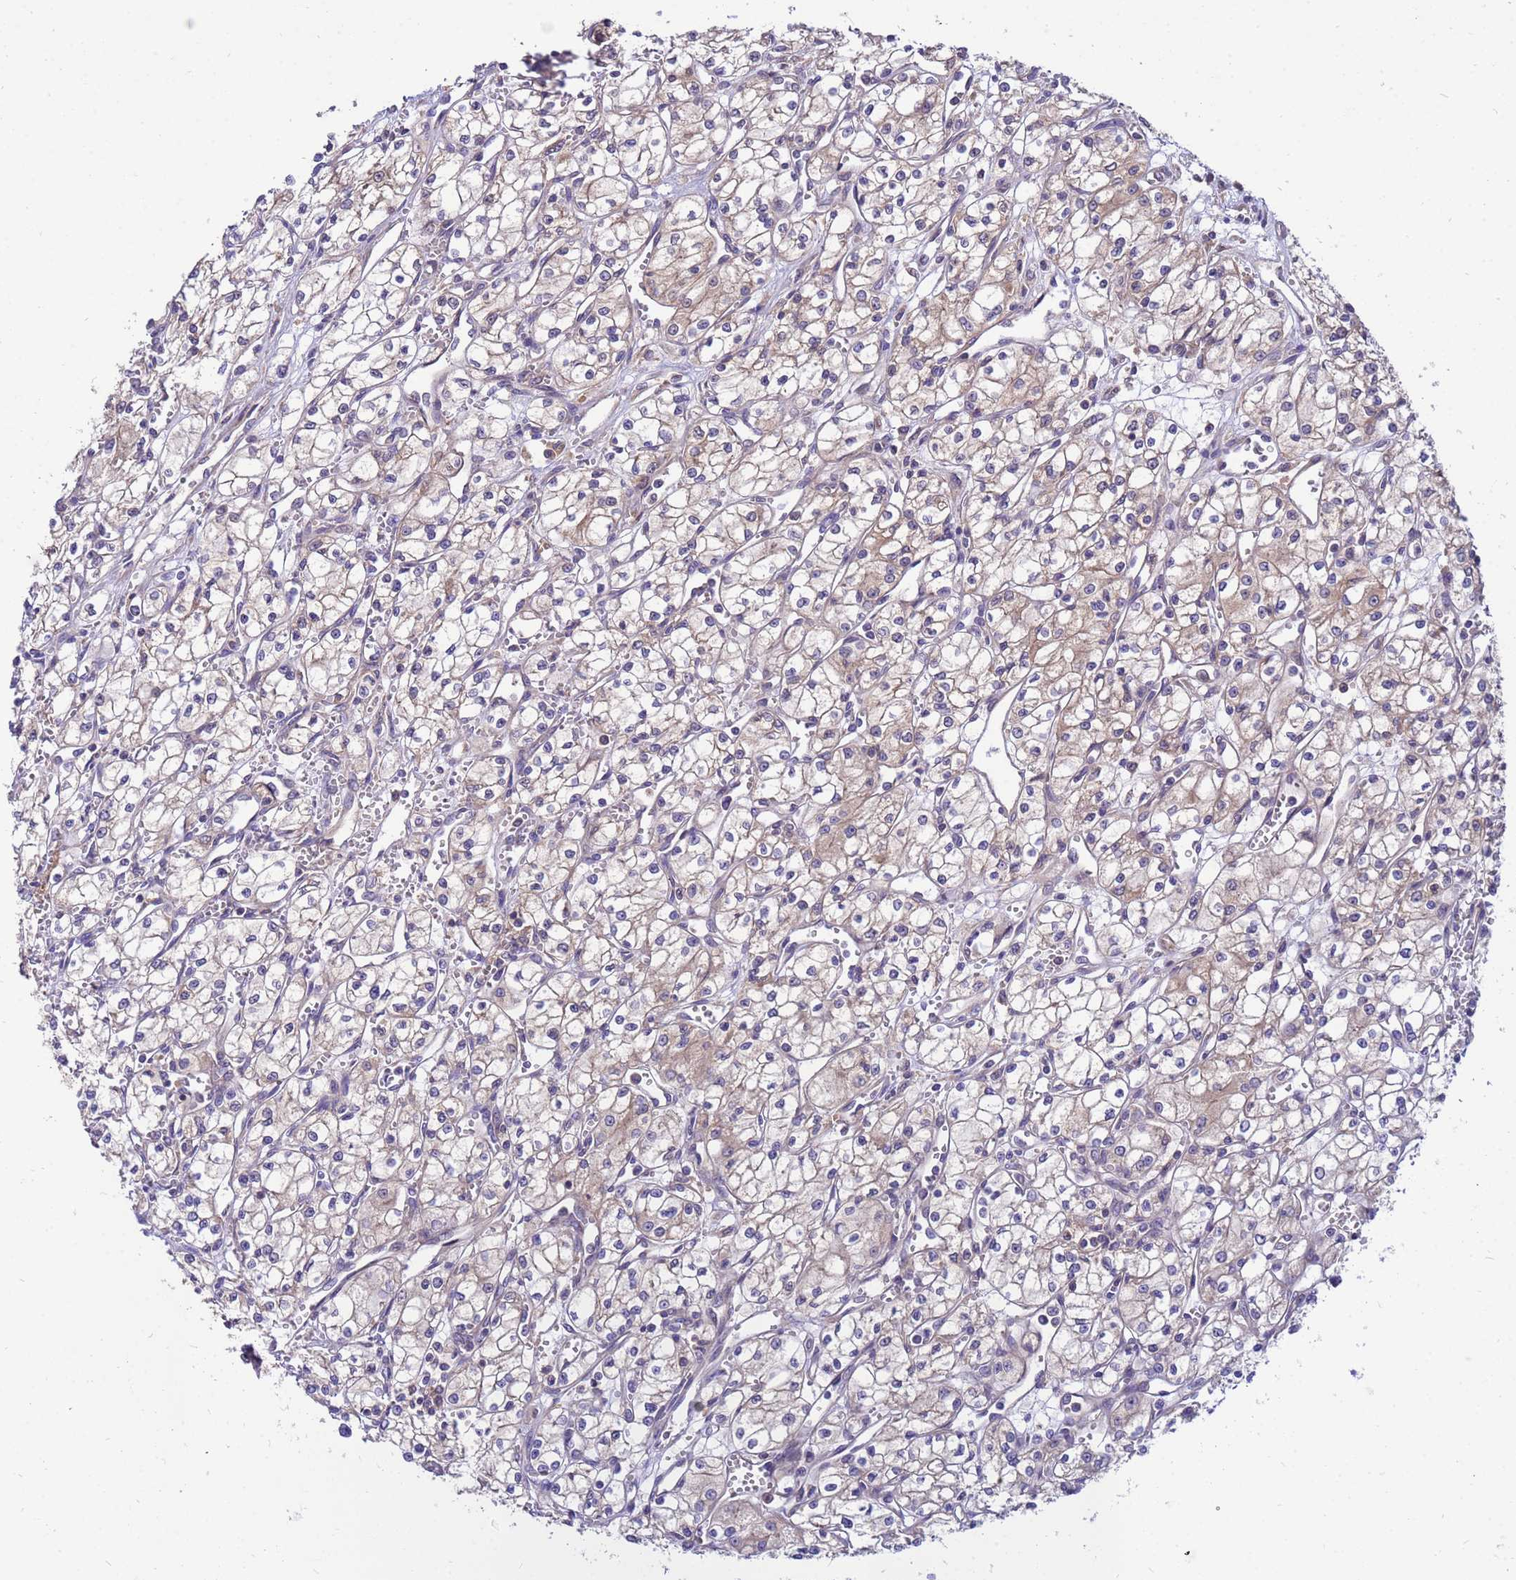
{"staining": {"intensity": "weak", "quantity": "<25%", "location": "cytoplasmic/membranous"}, "tissue": "renal cancer", "cell_type": "Tumor cells", "image_type": "cancer", "snomed": [{"axis": "morphology", "description": "Adenocarcinoma, NOS"}, {"axis": "topography", "description": "Kidney"}], "caption": "Adenocarcinoma (renal) was stained to show a protein in brown. There is no significant staining in tumor cells. (Stains: DAB (3,3'-diaminobenzidine) immunohistochemistry with hematoxylin counter stain, Microscopy: brightfield microscopy at high magnification).", "gene": "GET3", "patient": {"sex": "male", "age": 59}}